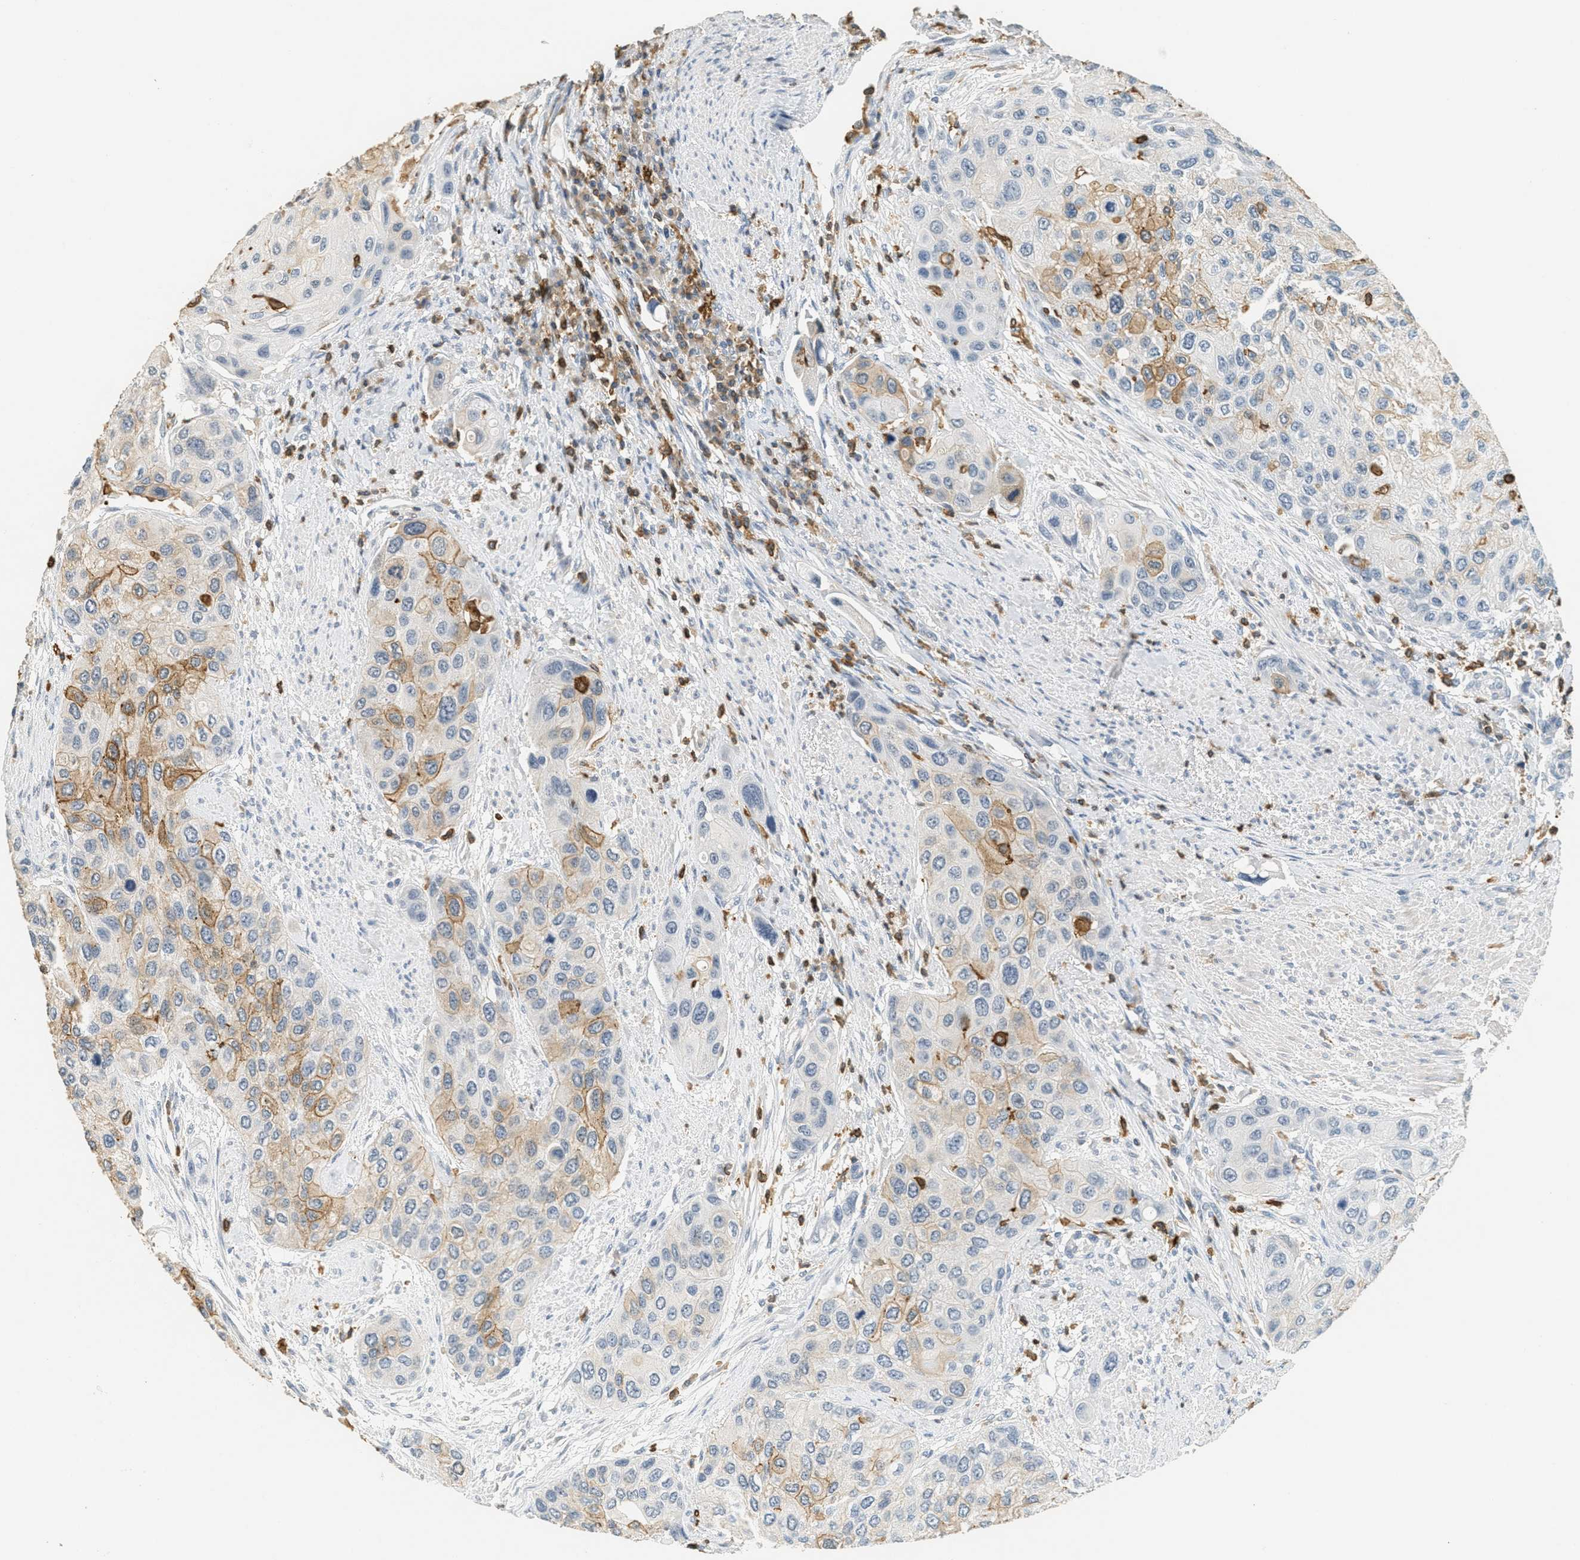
{"staining": {"intensity": "moderate", "quantity": "25%-75%", "location": "cytoplasmic/membranous"}, "tissue": "urothelial cancer", "cell_type": "Tumor cells", "image_type": "cancer", "snomed": [{"axis": "morphology", "description": "Urothelial carcinoma, High grade"}, {"axis": "topography", "description": "Urinary bladder"}], "caption": "Human urothelial cancer stained with a protein marker displays moderate staining in tumor cells.", "gene": "LSP1", "patient": {"sex": "female", "age": 56}}